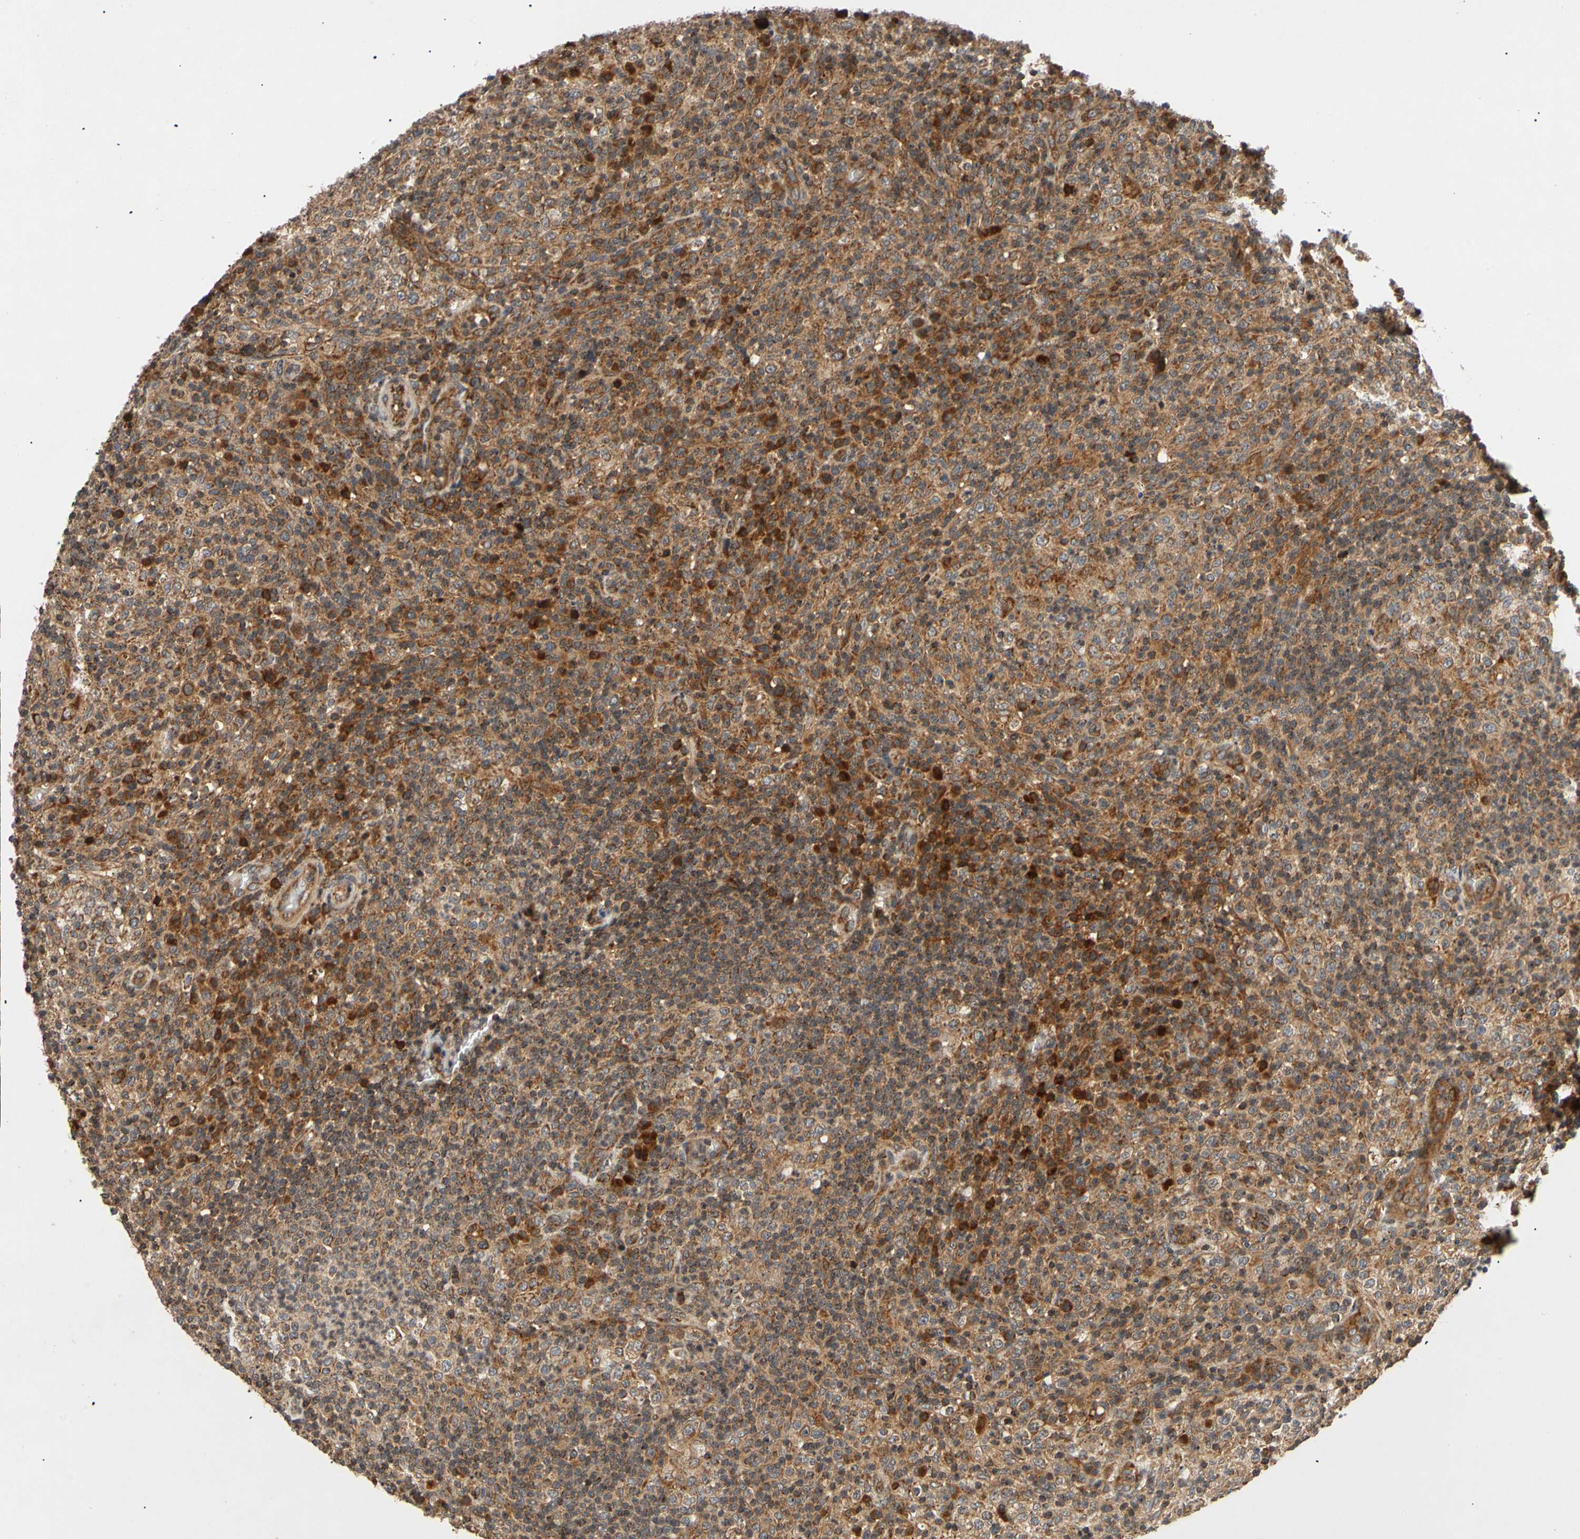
{"staining": {"intensity": "strong", "quantity": ">75%", "location": "cytoplasmic/membranous"}, "tissue": "lymphoma", "cell_type": "Tumor cells", "image_type": "cancer", "snomed": [{"axis": "morphology", "description": "Malignant lymphoma, non-Hodgkin's type, High grade"}, {"axis": "topography", "description": "Lymph node"}], "caption": "High-grade malignant lymphoma, non-Hodgkin's type stained for a protein (brown) shows strong cytoplasmic/membranous positive positivity in approximately >75% of tumor cells.", "gene": "MRPS22", "patient": {"sex": "female", "age": 76}}